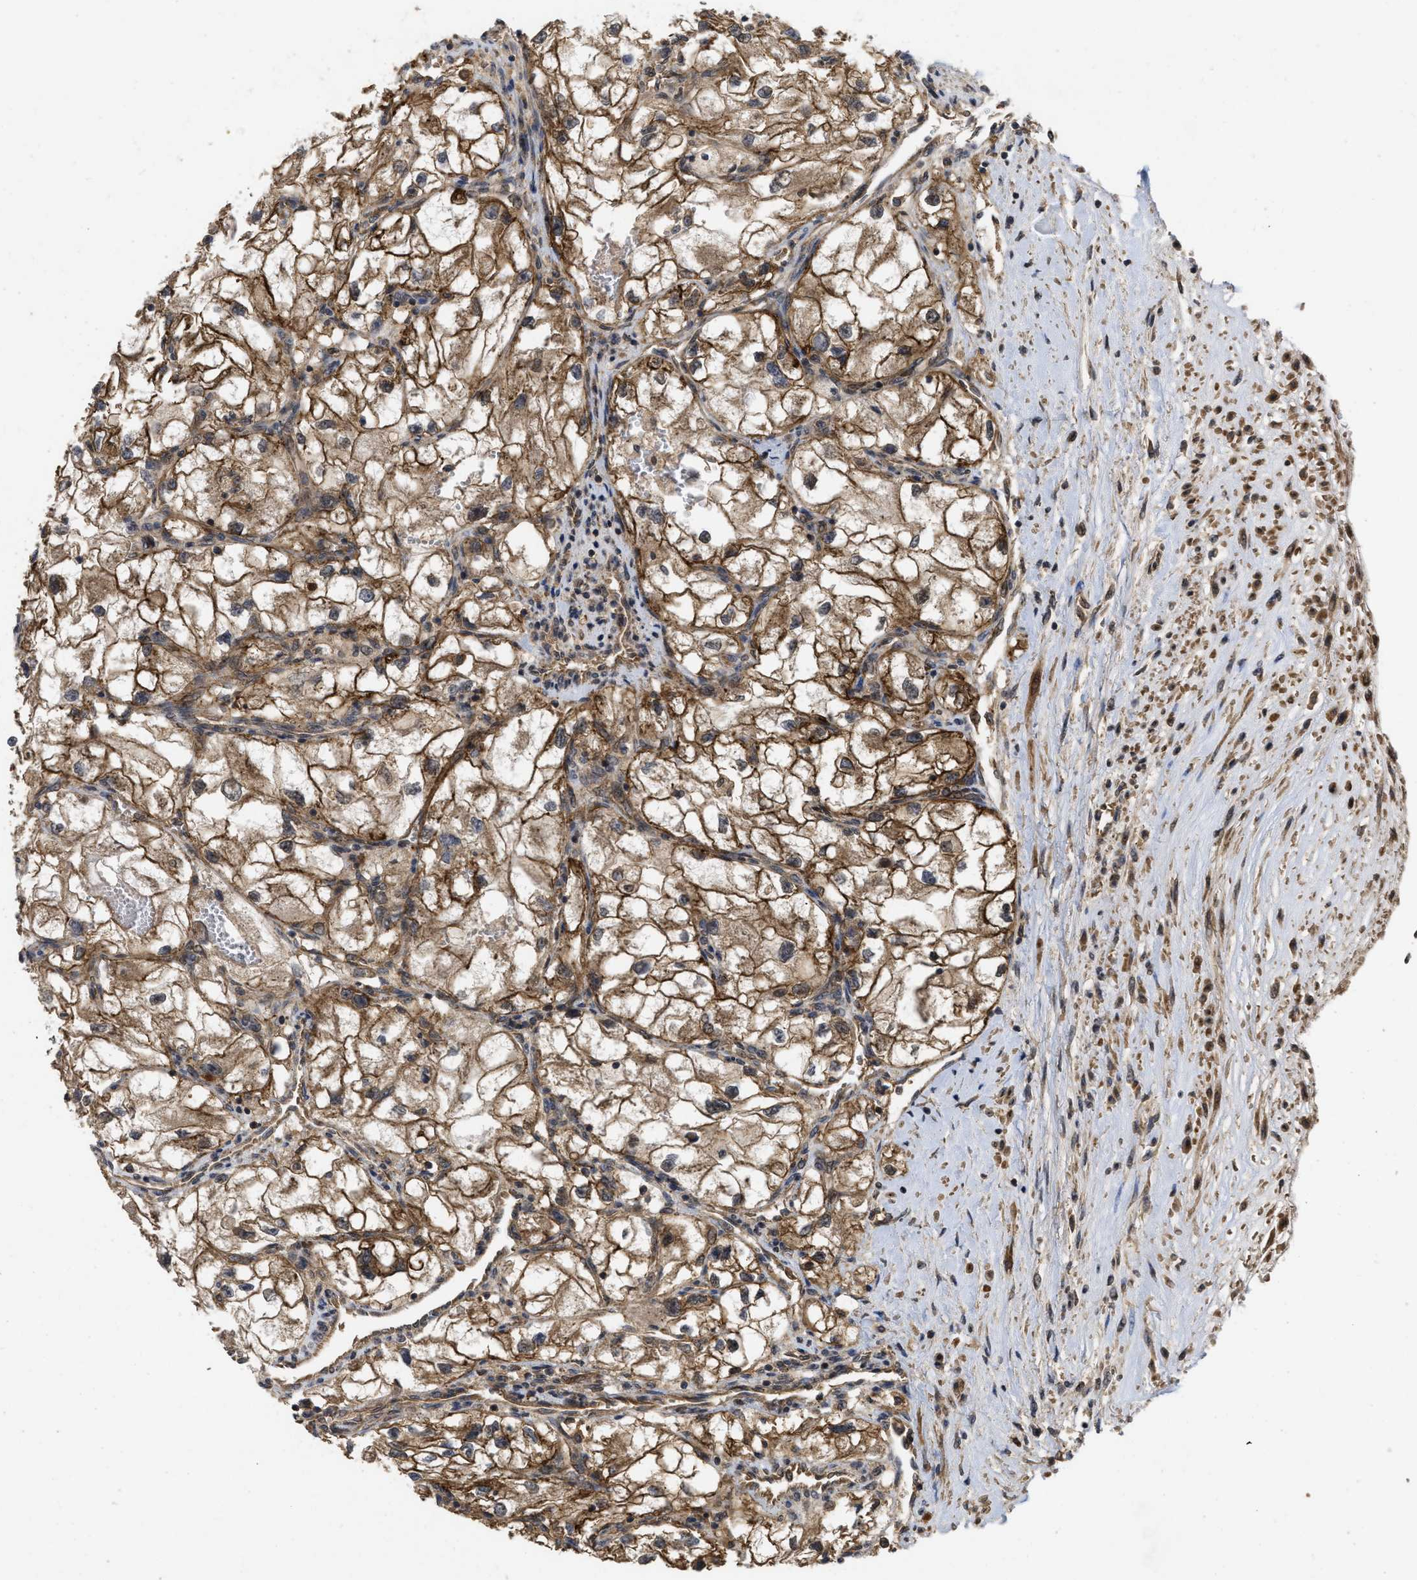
{"staining": {"intensity": "moderate", "quantity": ">75%", "location": "cytoplasmic/membranous"}, "tissue": "renal cancer", "cell_type": "Tumor cells", "image_type": "cancer", "snomed": [{"axis": "morphology", "description": "Adenocarcinoma, NOS"}, {"axis": "topography", "description": "Kidney"}], "caption": "Renal adenocarcinoma stained for a protein (brown) displays moderate cytoplasmic/membranous positive positivity in about >75% of tumor cells.", "gene": "FZD6", "patient": {"sex": "female", "age": 70}}